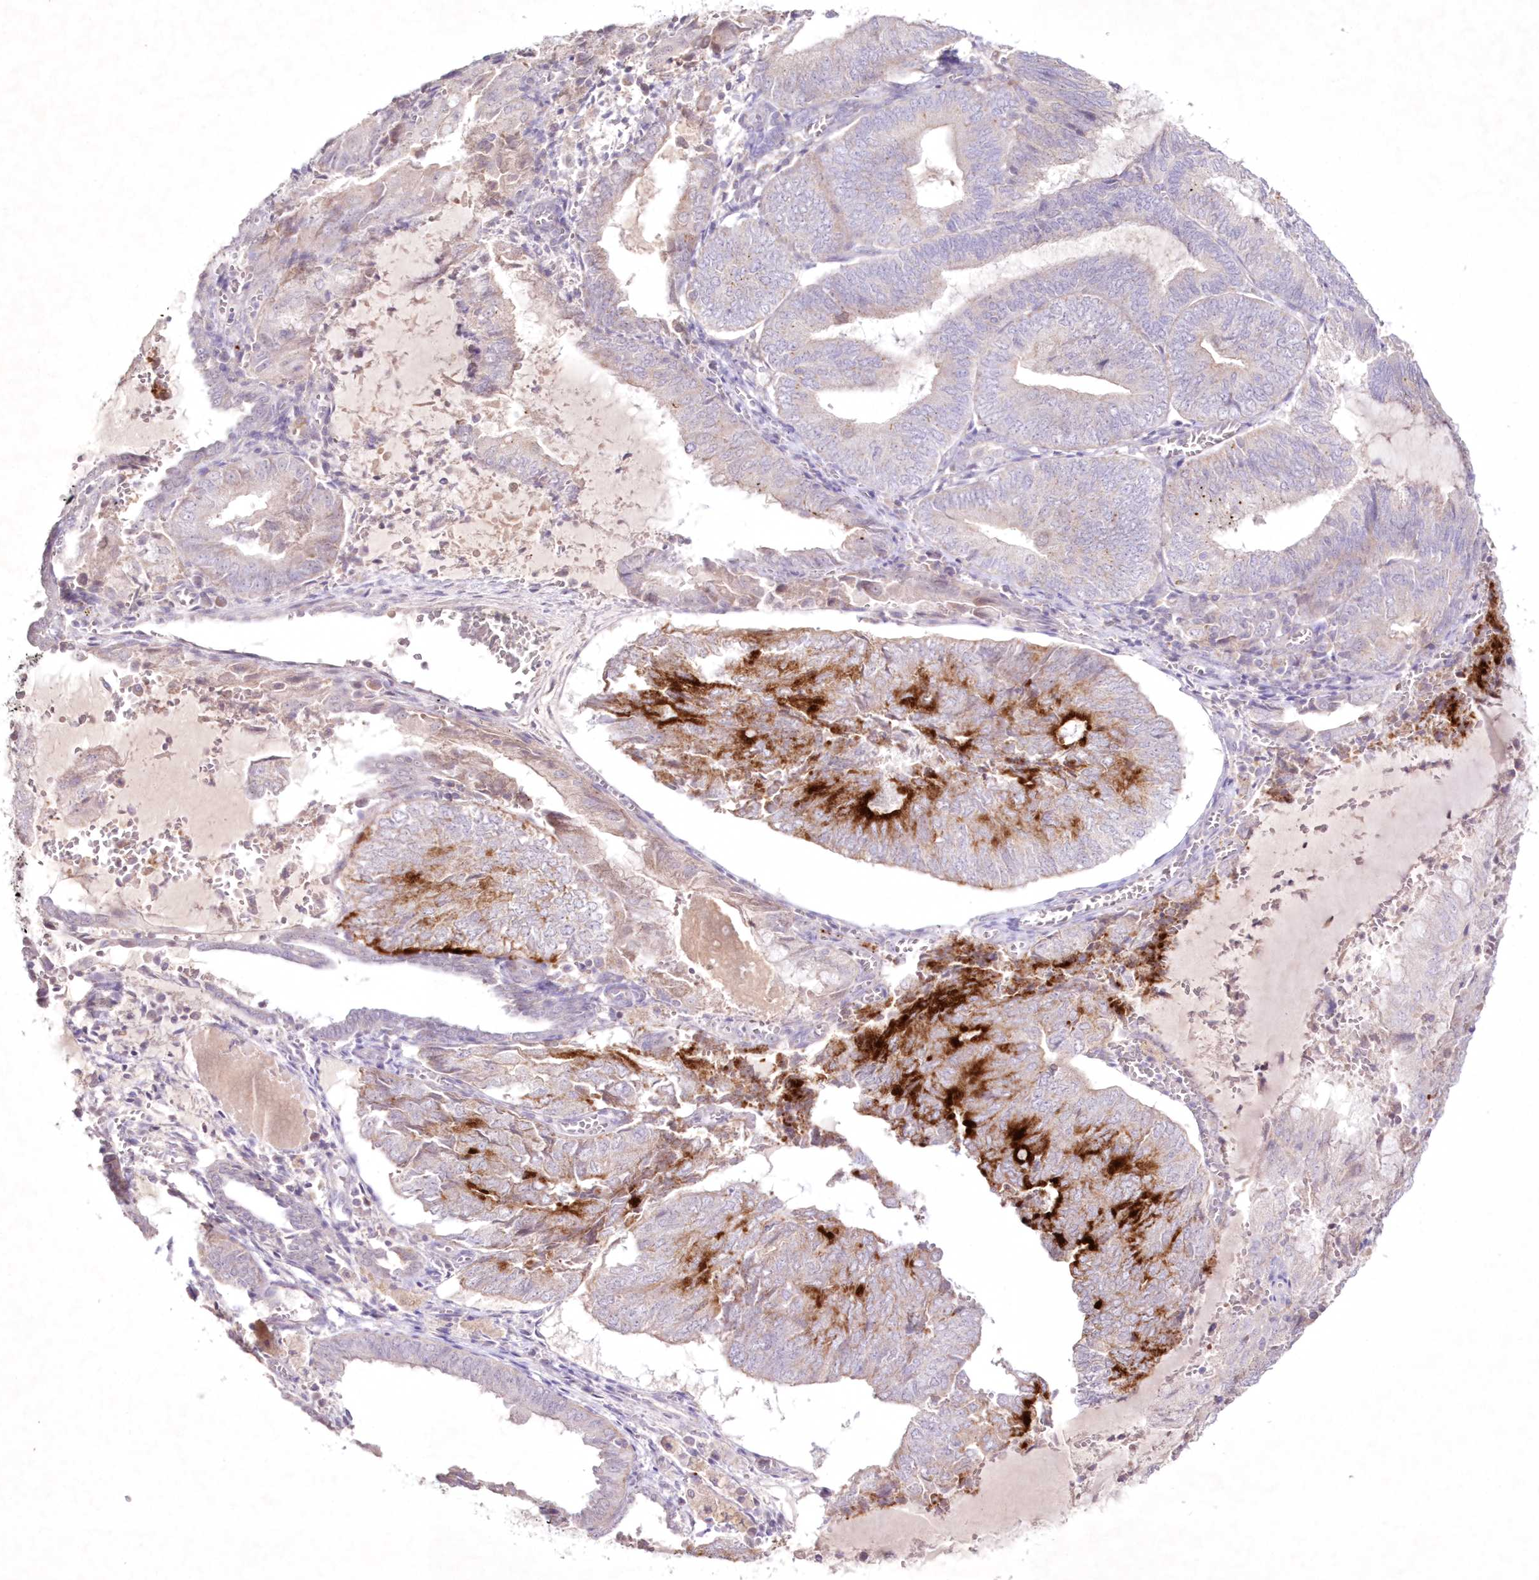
{"staining": {"intensity": "strong", "quantity": "<25%", "location": "cytoplasmic/membranous"}, "tissue": "endometrial cancer", "cell_type": "Tumor cells", "image_type": "cancer", "snomed": [{"axis": "morphology", "description": "Adenocarcinoma, NOS"}, {"axis": "topography", "description": "Endometrium"}], "caption": "Brown immunohistochemical staining in human endometrial cancer demonstrates strong cytoplasmic/membranous staining in approximately <25% of tumor cells. (brown staining indicates protein expression, while blue staining denotes nuclei).", "gene": "NEU4", "patient": {"sex": "female", "age": 81}}